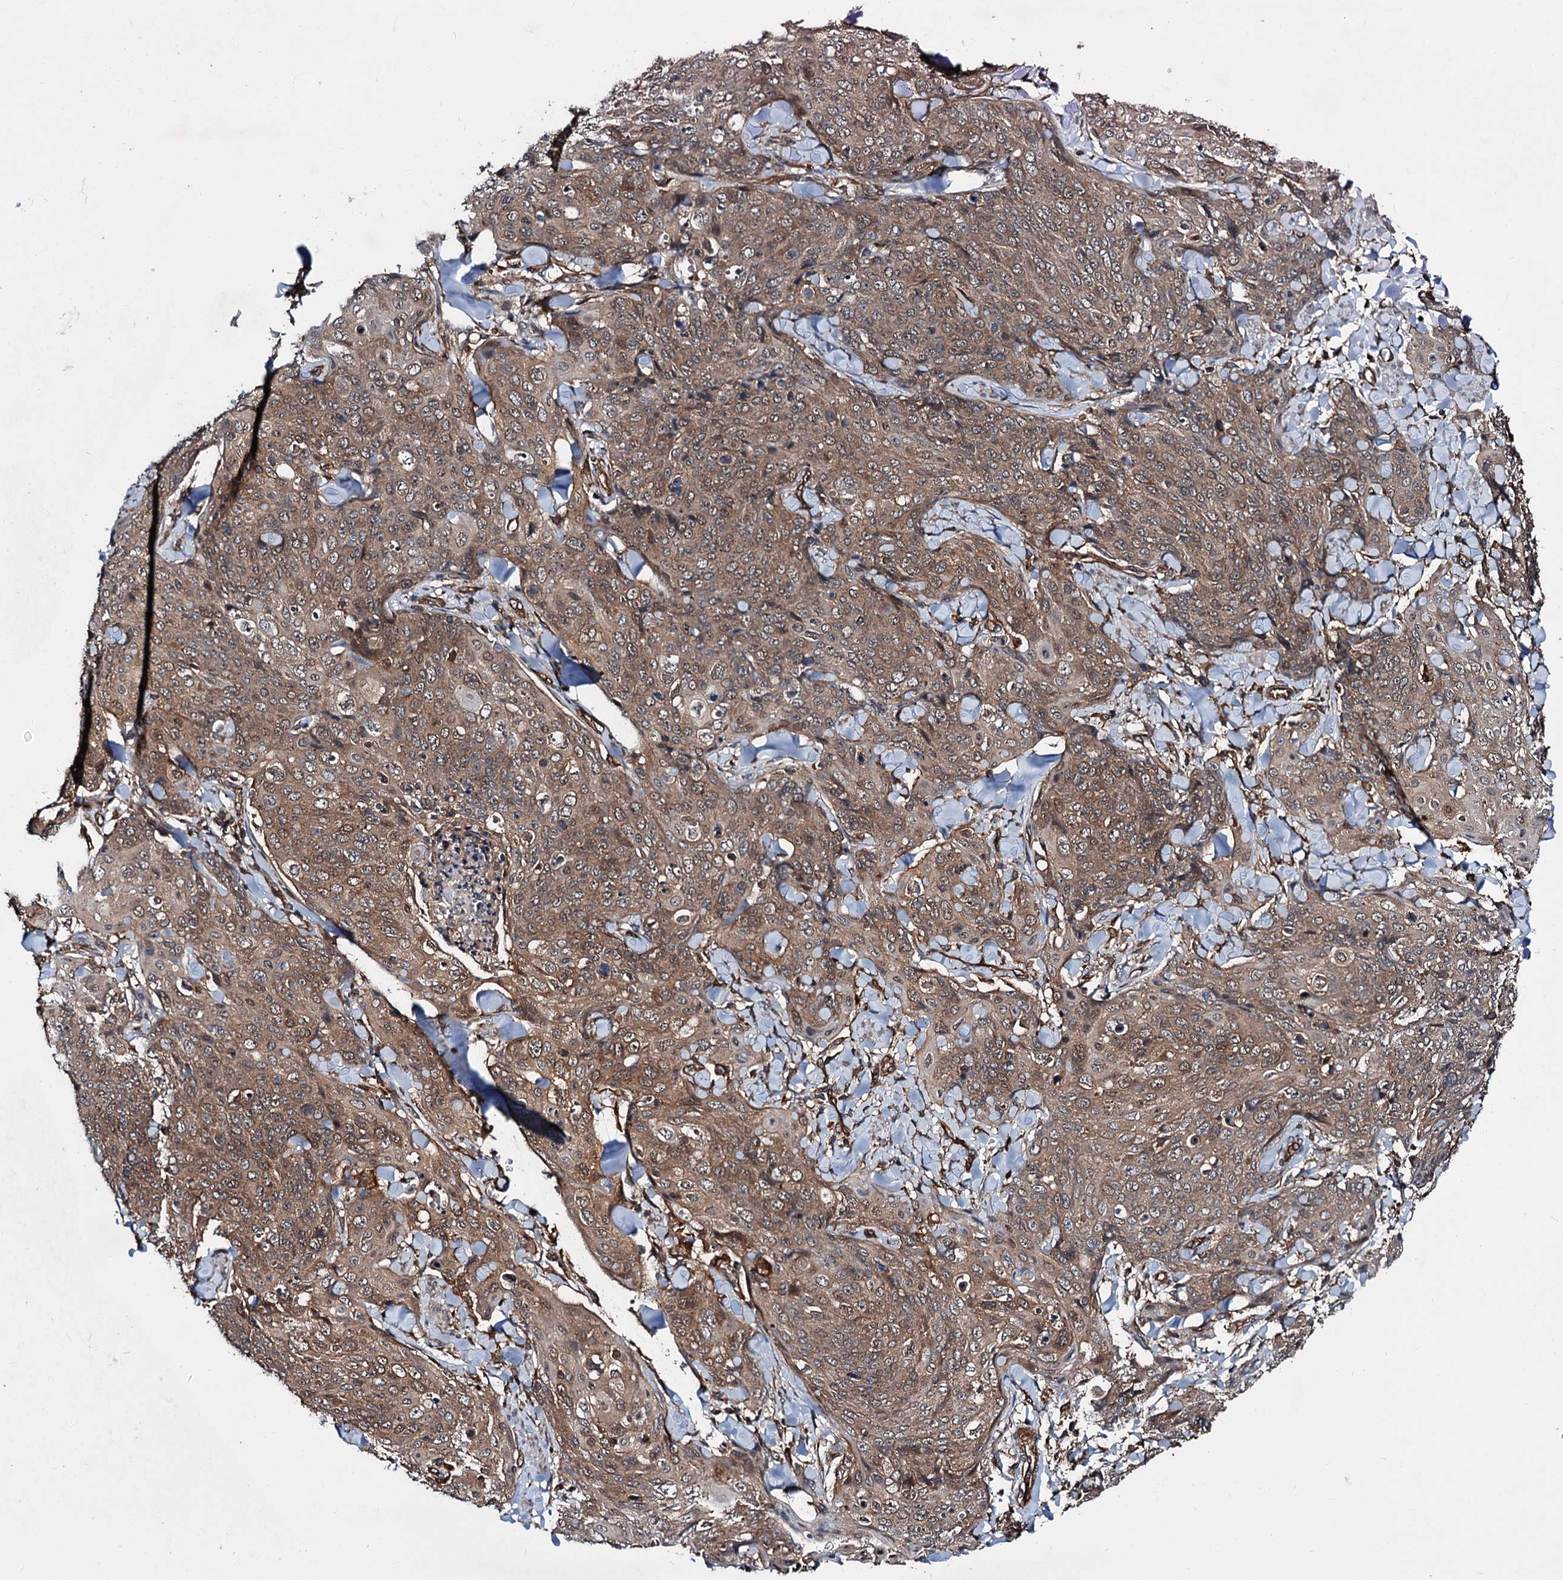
{"staining": {"intensity": "moderate", "quantity": ">75%", "location": "cytoplasmic/membranous,nuclear"}, "tissue": "skin cancer", "cell_type": "Tumor cells", "image_type": "cancer", "snomed": [{"axis": "morphology", "description": "Squamous cell carcinoma, NOS"}, {"axis": "topography", "description": "Skin"}, {"axis": "topography", "description": "Vulva"}], "caption": "IHC photomicrograph of skin cancer (squamous cell carcinoma) stained for a protein (brown), which demonstrates medium levels of moderate cytoplasmic/membranous and nuclear positivity in approximately >75% of tumor cells.", "gene": "ZFYVE19", "patient": {"sex": "female", "age": 85}}